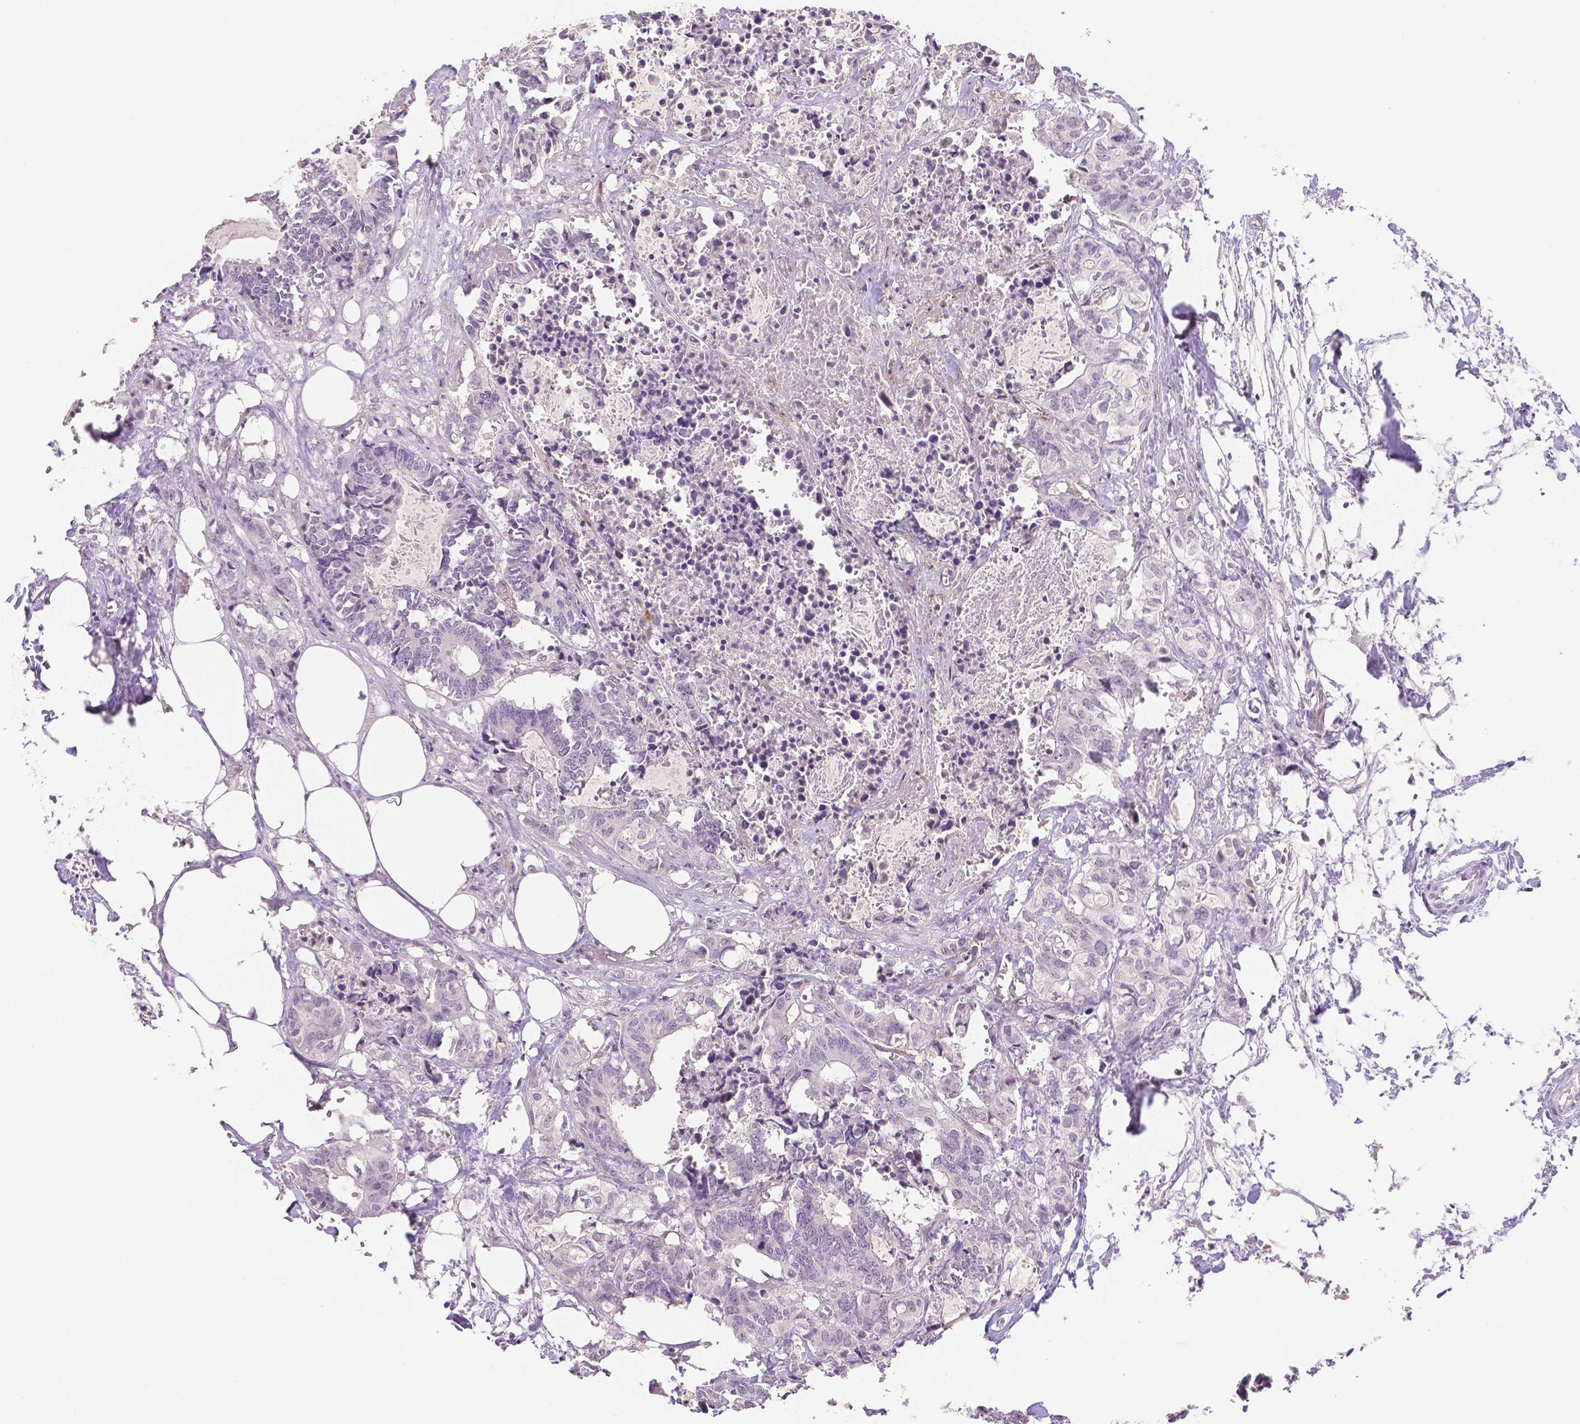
{"staining": {"intensity": "weak", "quantity": "<25%", "location": "nuclear"}, "tissue": "colorectal cancer", "cell_type": "Tumor cells", "image_type": "cancer", "snomed": [{"axis": "morphology", "description": "Adenocarcinoma, NOS"}, {"axis": "topography", "description": "Colon"}, {"axis": "topography", "description": "Rectum"}], "caption": "This is an immunohistochemistry photomicrograph of human colorectal cancer. There is no expression in tumor cells.", "gene": "THY1", "patient": {"sex": "male", "age": 57}}